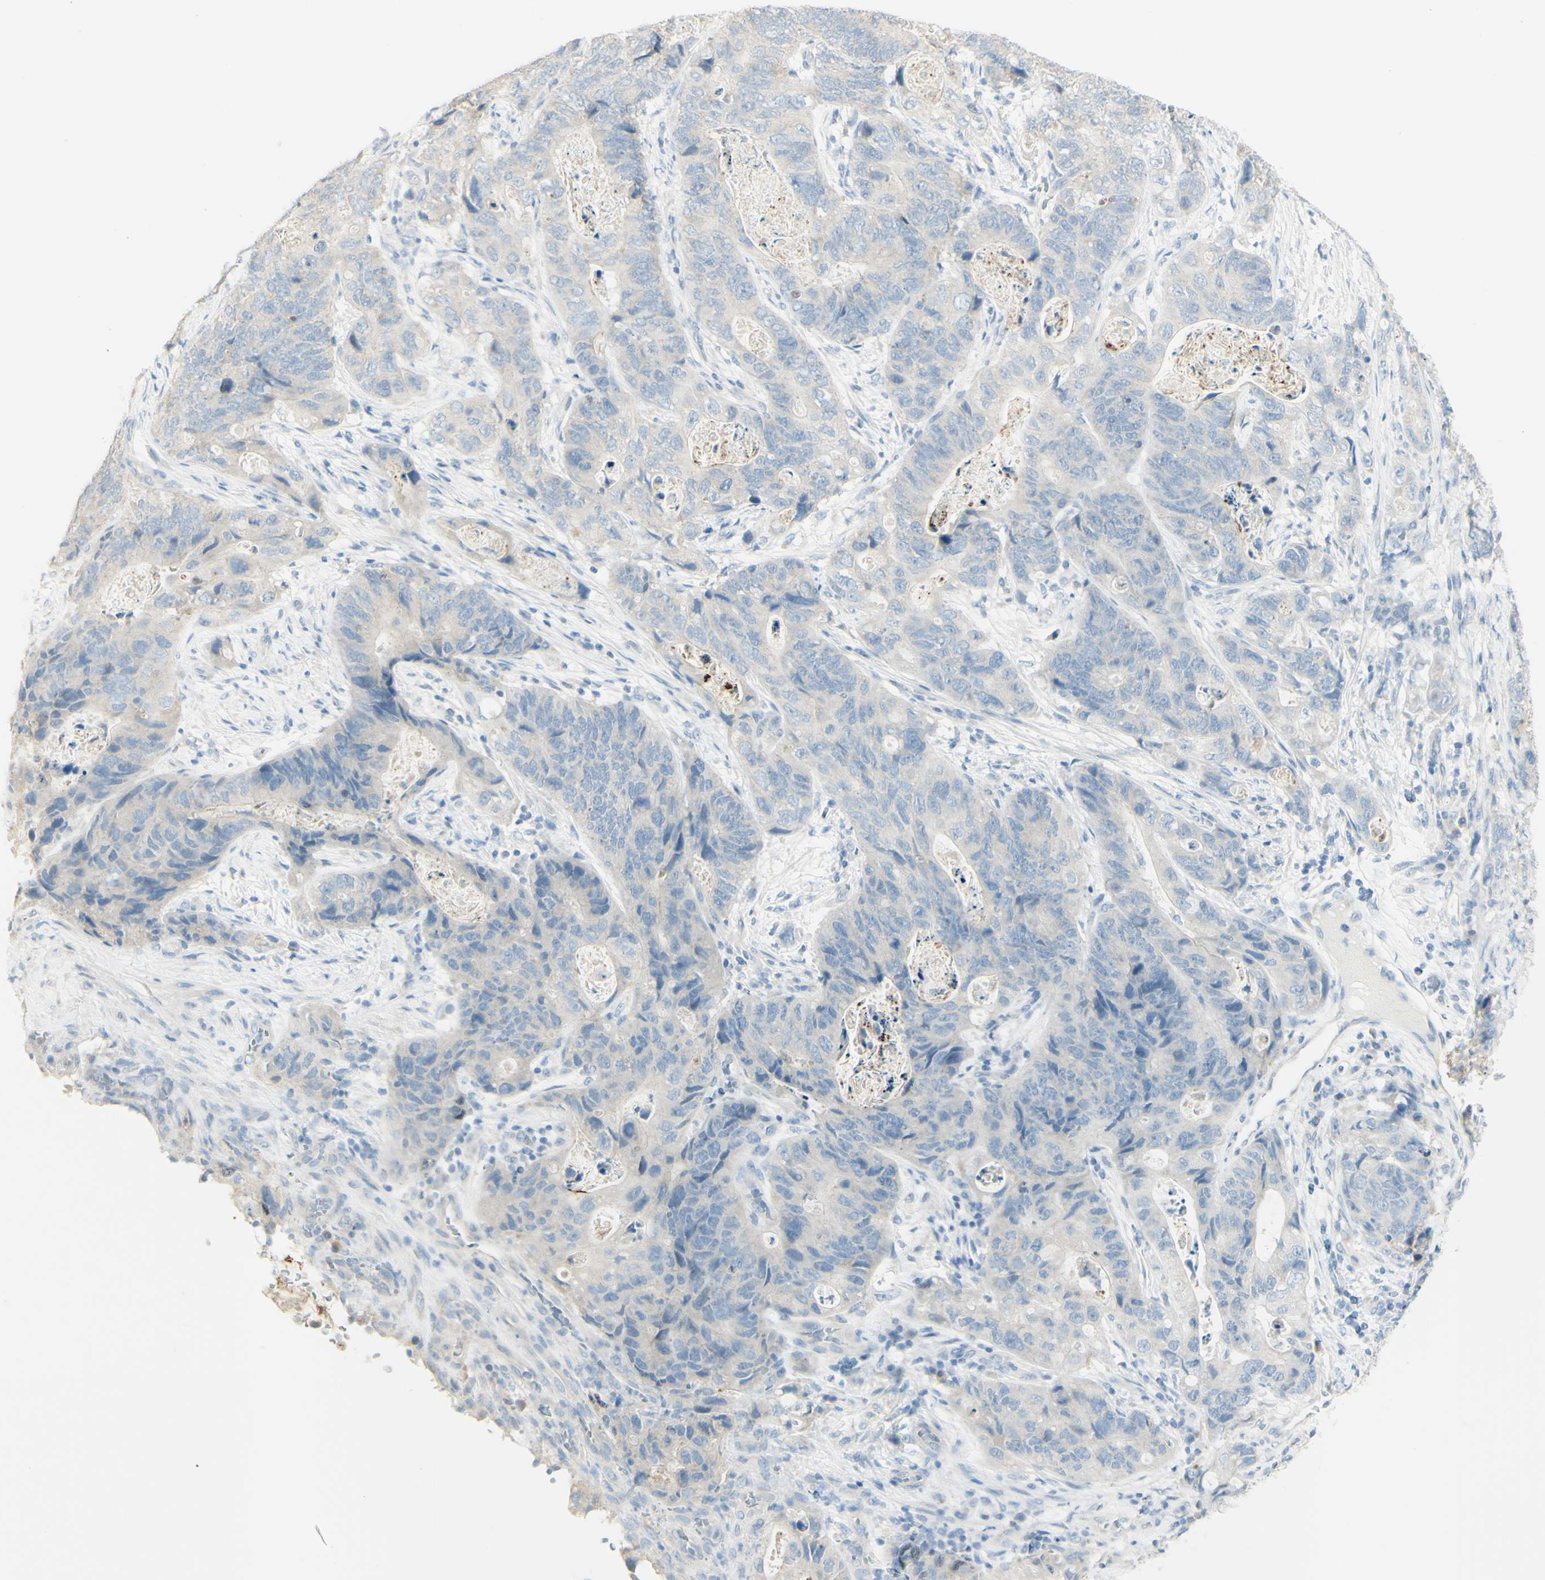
{"staining": {"intensity": "negative", "quantity": "none", "location": "none"}, "tissue": "stomach cancer", "cell_type": "Tumor cells", "image_type": "cancer", "snomed": [{"axis": "morphology", "description": "Adenocarcinoma, NOS"}, {"axis": "topography", "description": "Stomach"}], "caption": "Immunohistochemistry of human adenocarcinoma (stomach) reveals no positivity in tumor cells.", "gene": "ART3", "patient": {"sex": "female", "age": 89}}